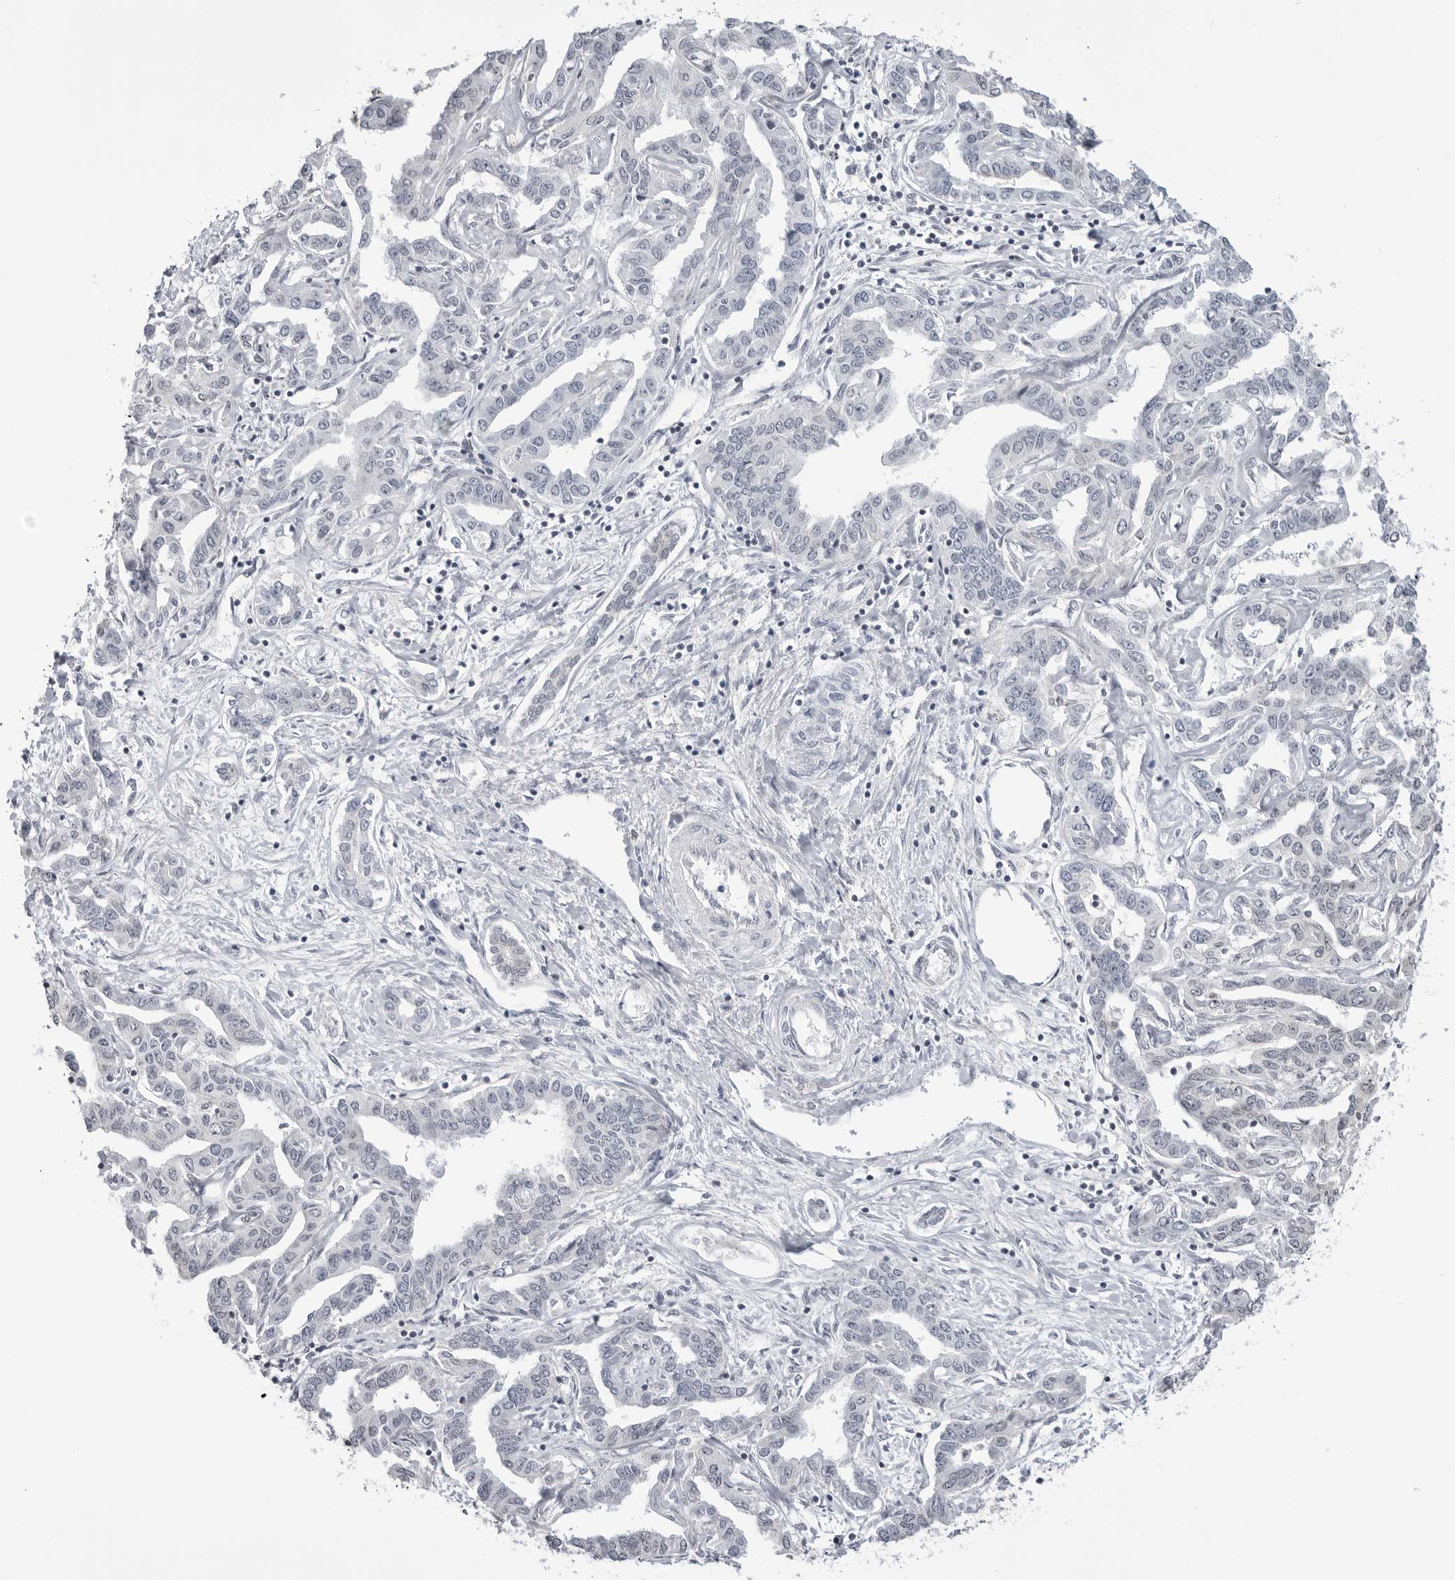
{"staining": {"intensity": "negative", "quantity": "none", "location": "none"}, "tissue": "liver cancer", "cell_type": "Tumor cells", "image_type": "cancer", "snomed": [{"axis": "morphology", "description": "Cholangiocarcinoma"}, {"axis": "topography", "description": "Liver"}], "caption": "Tumor cells show no significant protein positivity in liver cancer.", "gene": "YWHAG", "patient": {"sex": "male", "age": 59}}